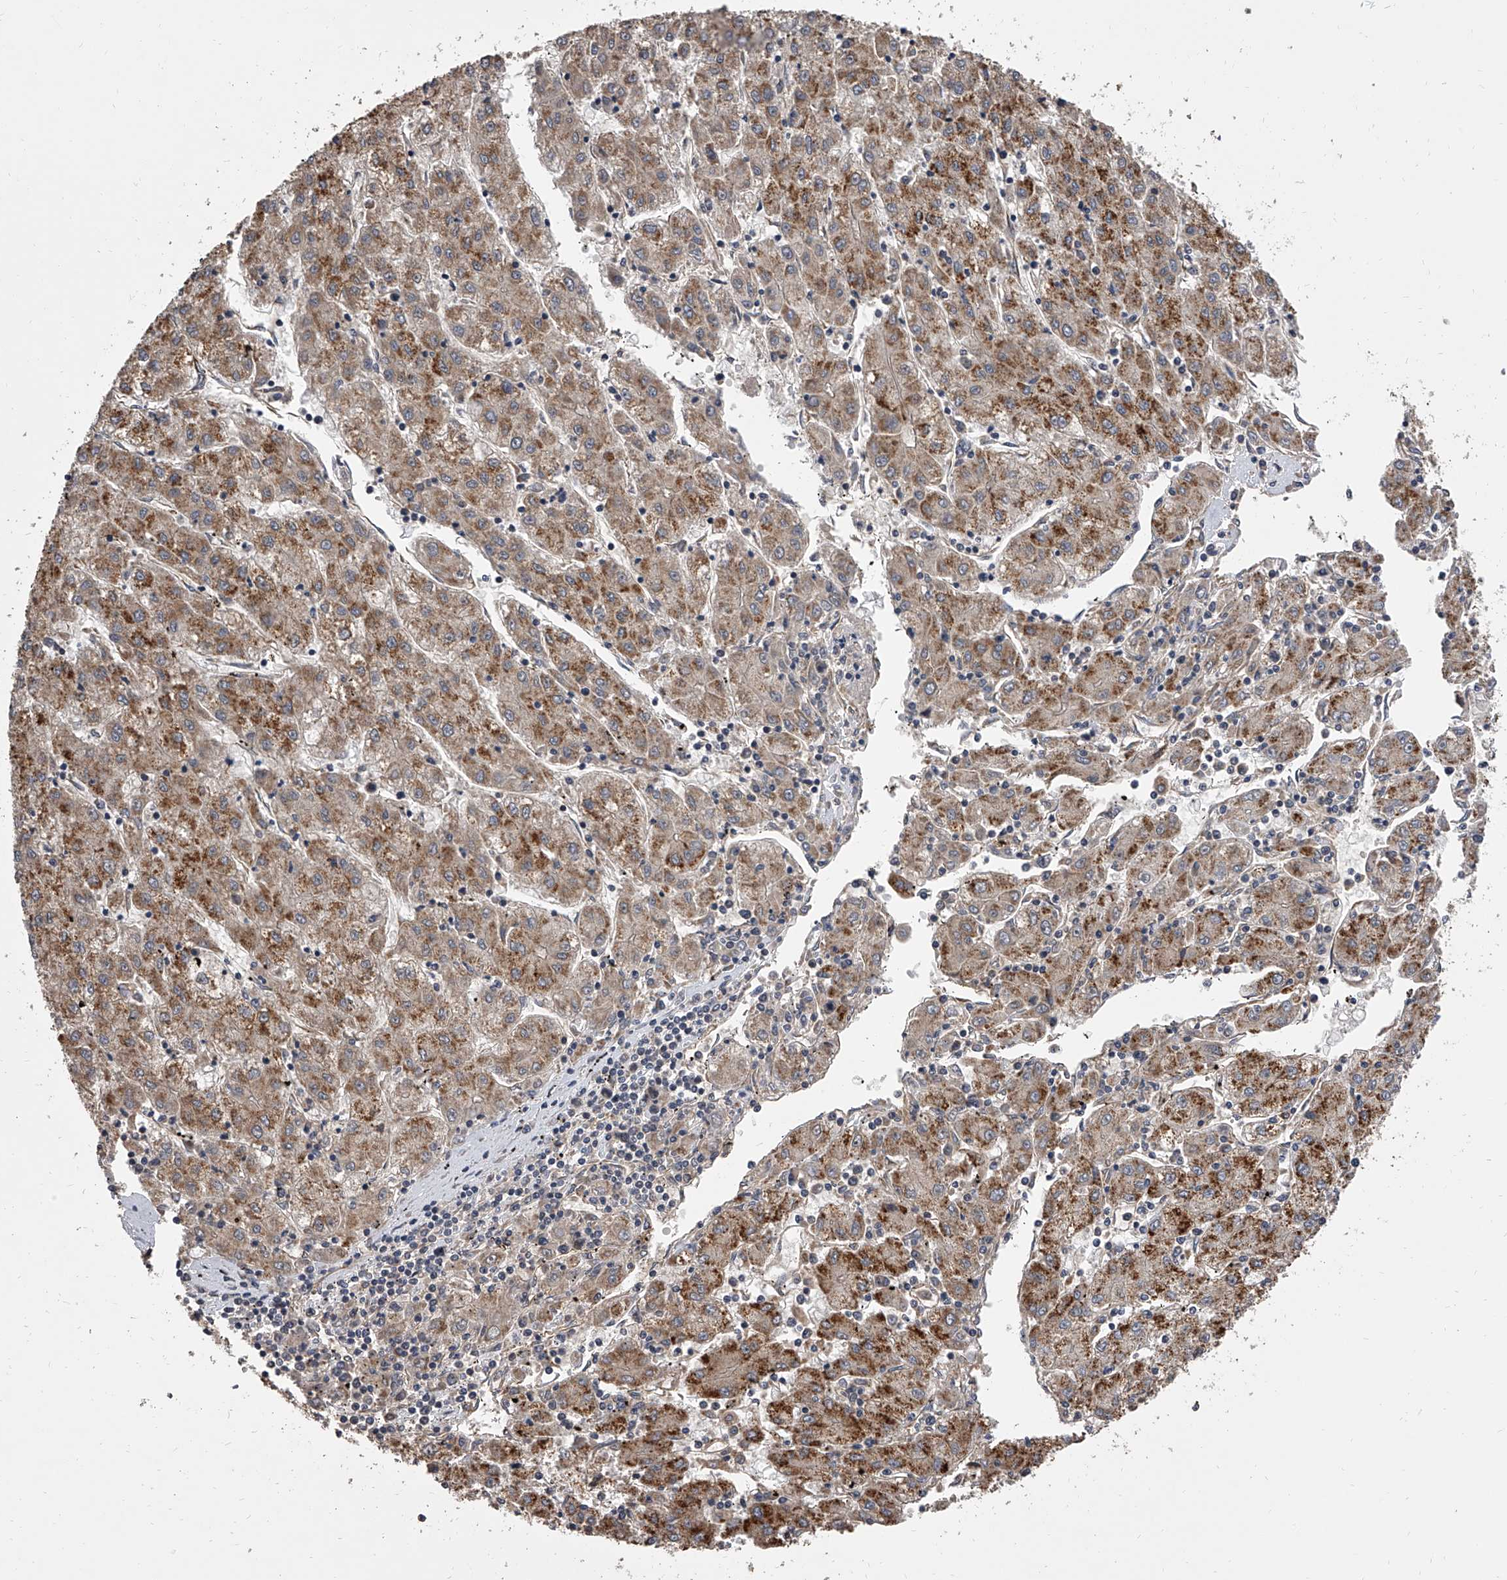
{"staining": {"intensity": "strong", "quantity": "25%-75%", "location": "cytoplasmic/membranous"}, "tissue": "liver cancer", "cell_type": "Tumor cells", "image_type": "cancer", "snomed": [{"axis": "morphology", "description": "Carcinoma, Hepatocellular, NOS"}, {"axis": "topography", "description": "Liver"}], "caption": "Brown immunohistochemical staining in human hepatocellular carcinoma (liver) reveals strong cytoplasmic/membranous positivity in approximately 25%-75% of tumor cells.", "gene": "EXOC4", "patient": {"sex": "male", "age": 72}}